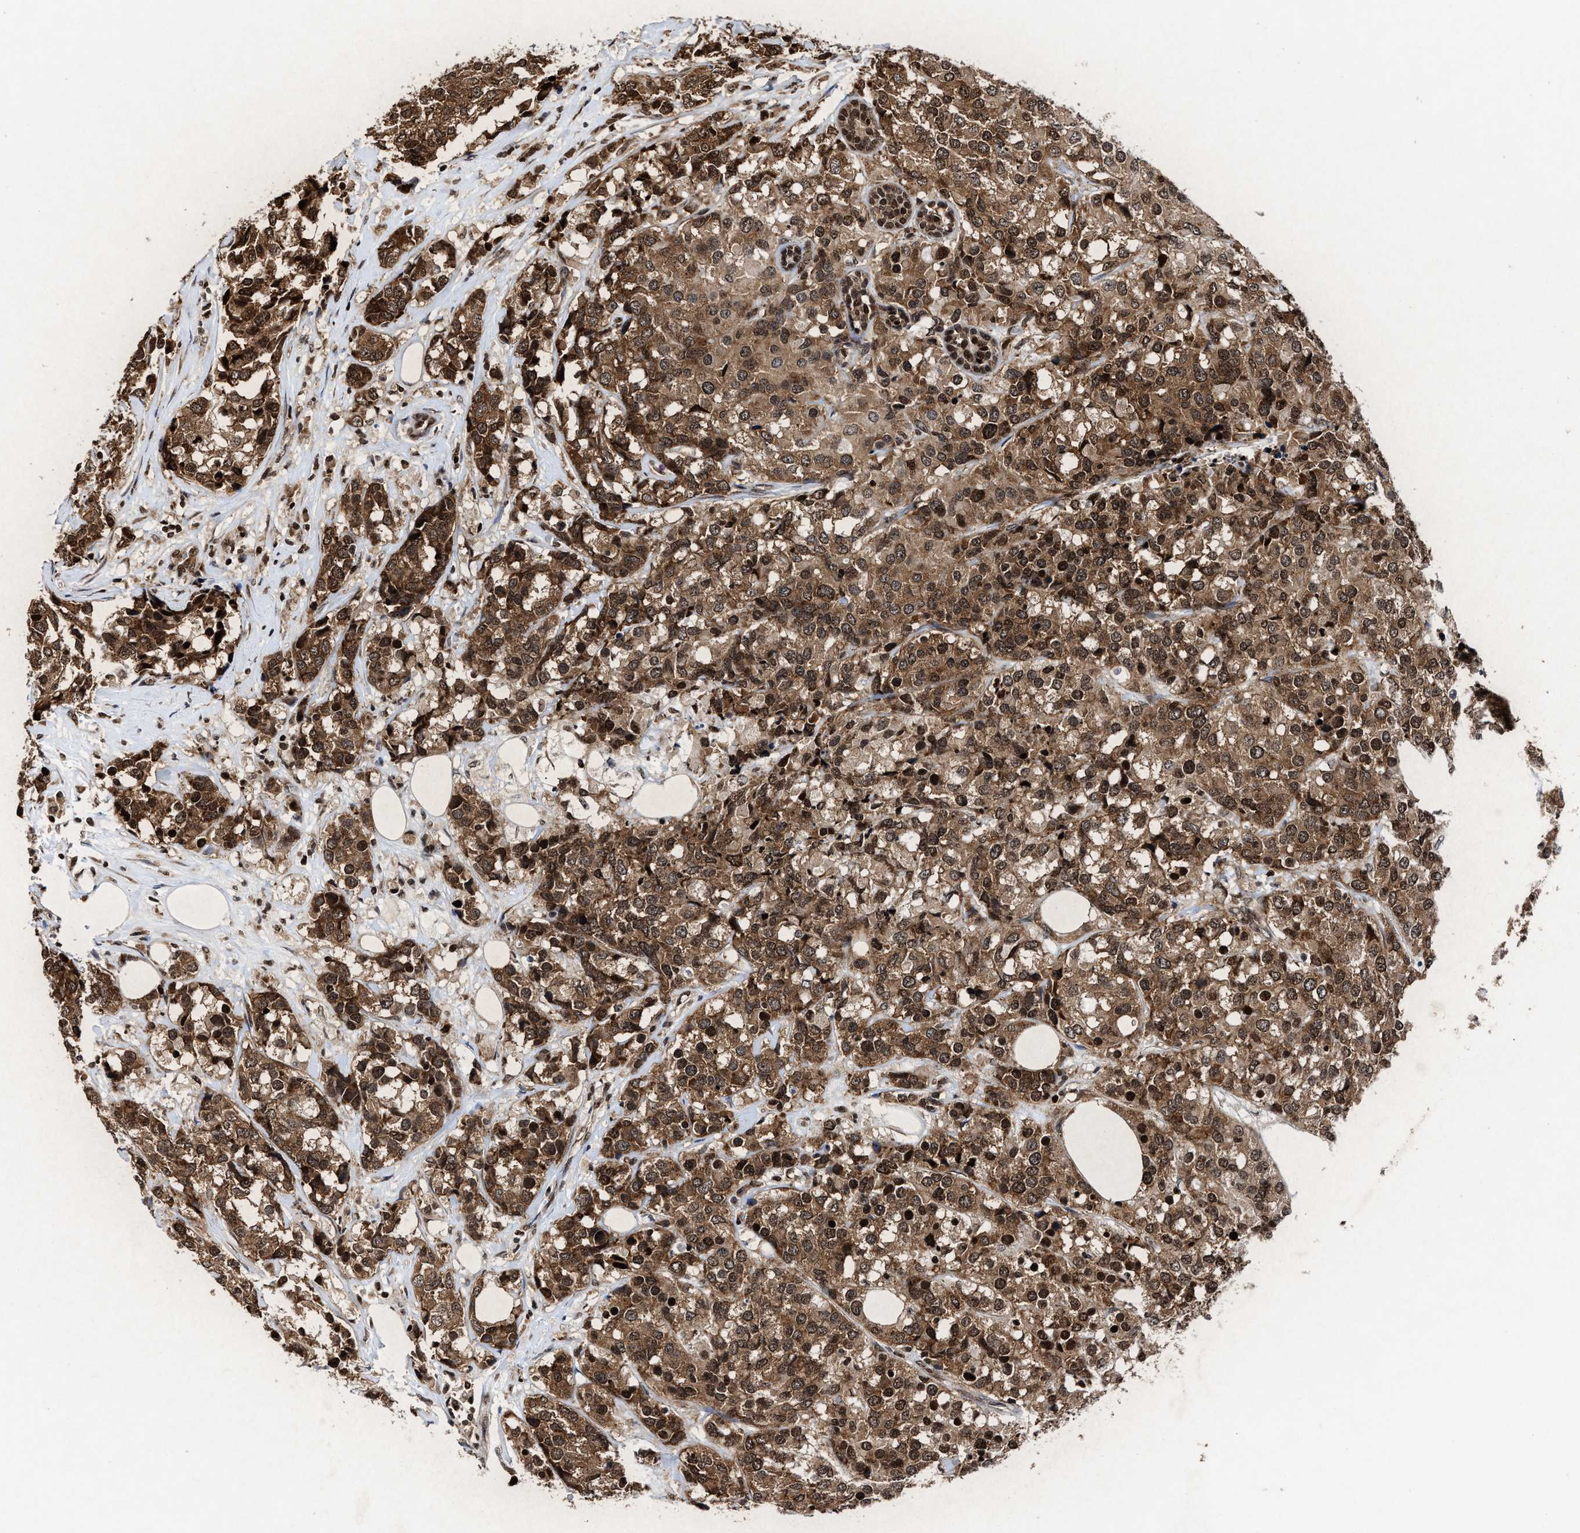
{"staining": {"intensity": "strong", "quantity": ">75%", "location": "cytoplasmic/membranous,nuclear"}, "tissue": "breast cancer", "cell_type": "Tumor cells", "image_type": "cancer", "snomed": [{"axis": "morphology", "description": "Lobular carcinoma"}, {"axis": "topography", "description": "Breast"}], "caption": "There is high levels of strong cytoplasmic/membranous and nuclear expression in tumor cells of breast lobular carcinoma, as demonstrated by immunohistochemical staining (brown color).", "gene": "ALYREF", "patient": {"sex": "female", "age": 59}}